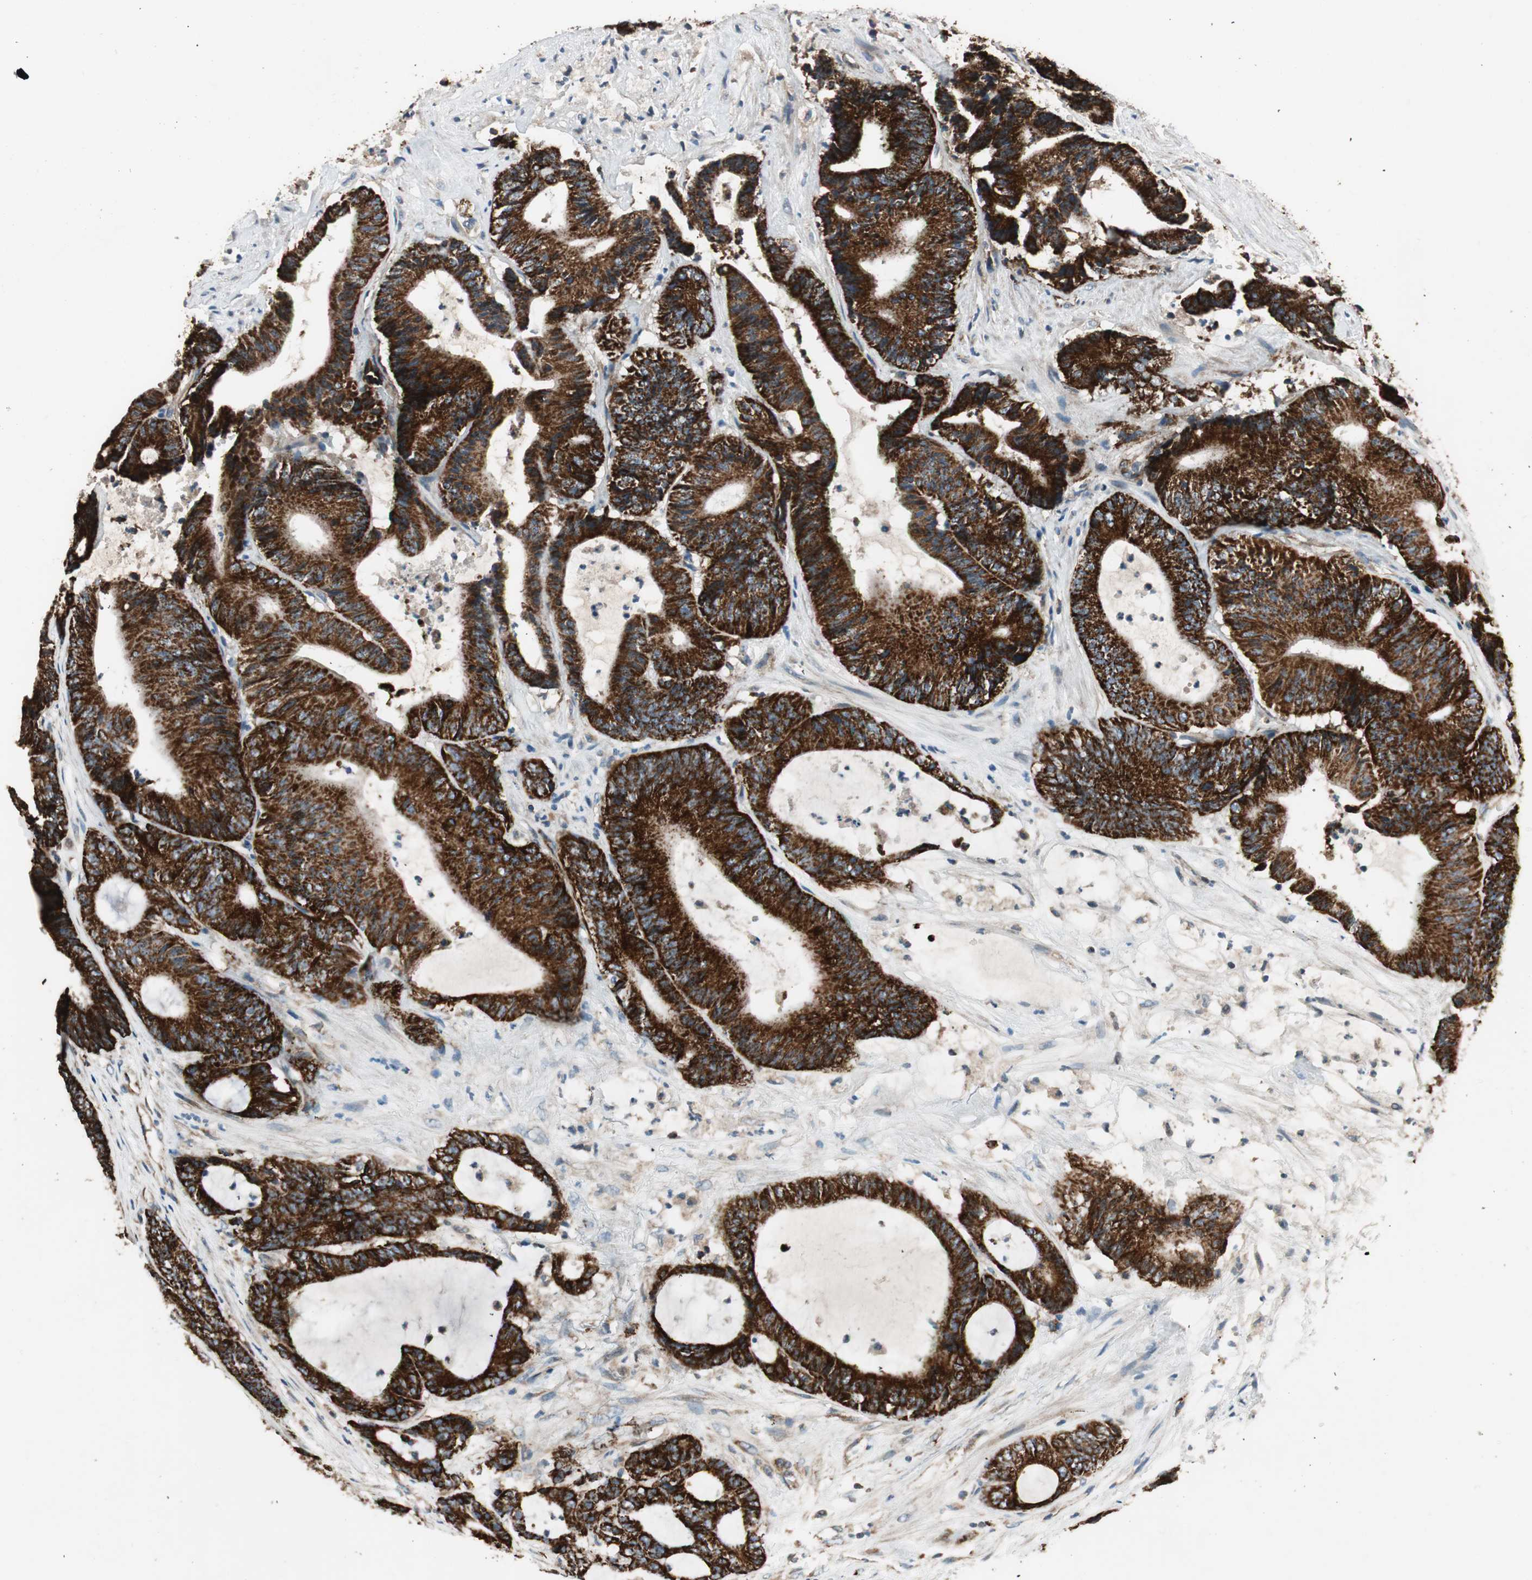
{"staining": {"intensity": "strong", "quantity": ">75%", "location": "cytoplasmic/membranous"}, "tissue": "colorectal cancer", "cell_type": "Tumor cells", "image_type": "cancer", "snomed": [{"axis": "morphology", "description": "Adenocarcinoma, NOS"}, {"axis": "topography", "description": "Colon"}], "caption": "The histopathology image displays a brown stain indicating the presence of a protein in the cytoplasmic/membranous of tumor cells in colorectal cancer.", "gene": "AKAP1", "patient": {"sex": "female", "age": 84}}